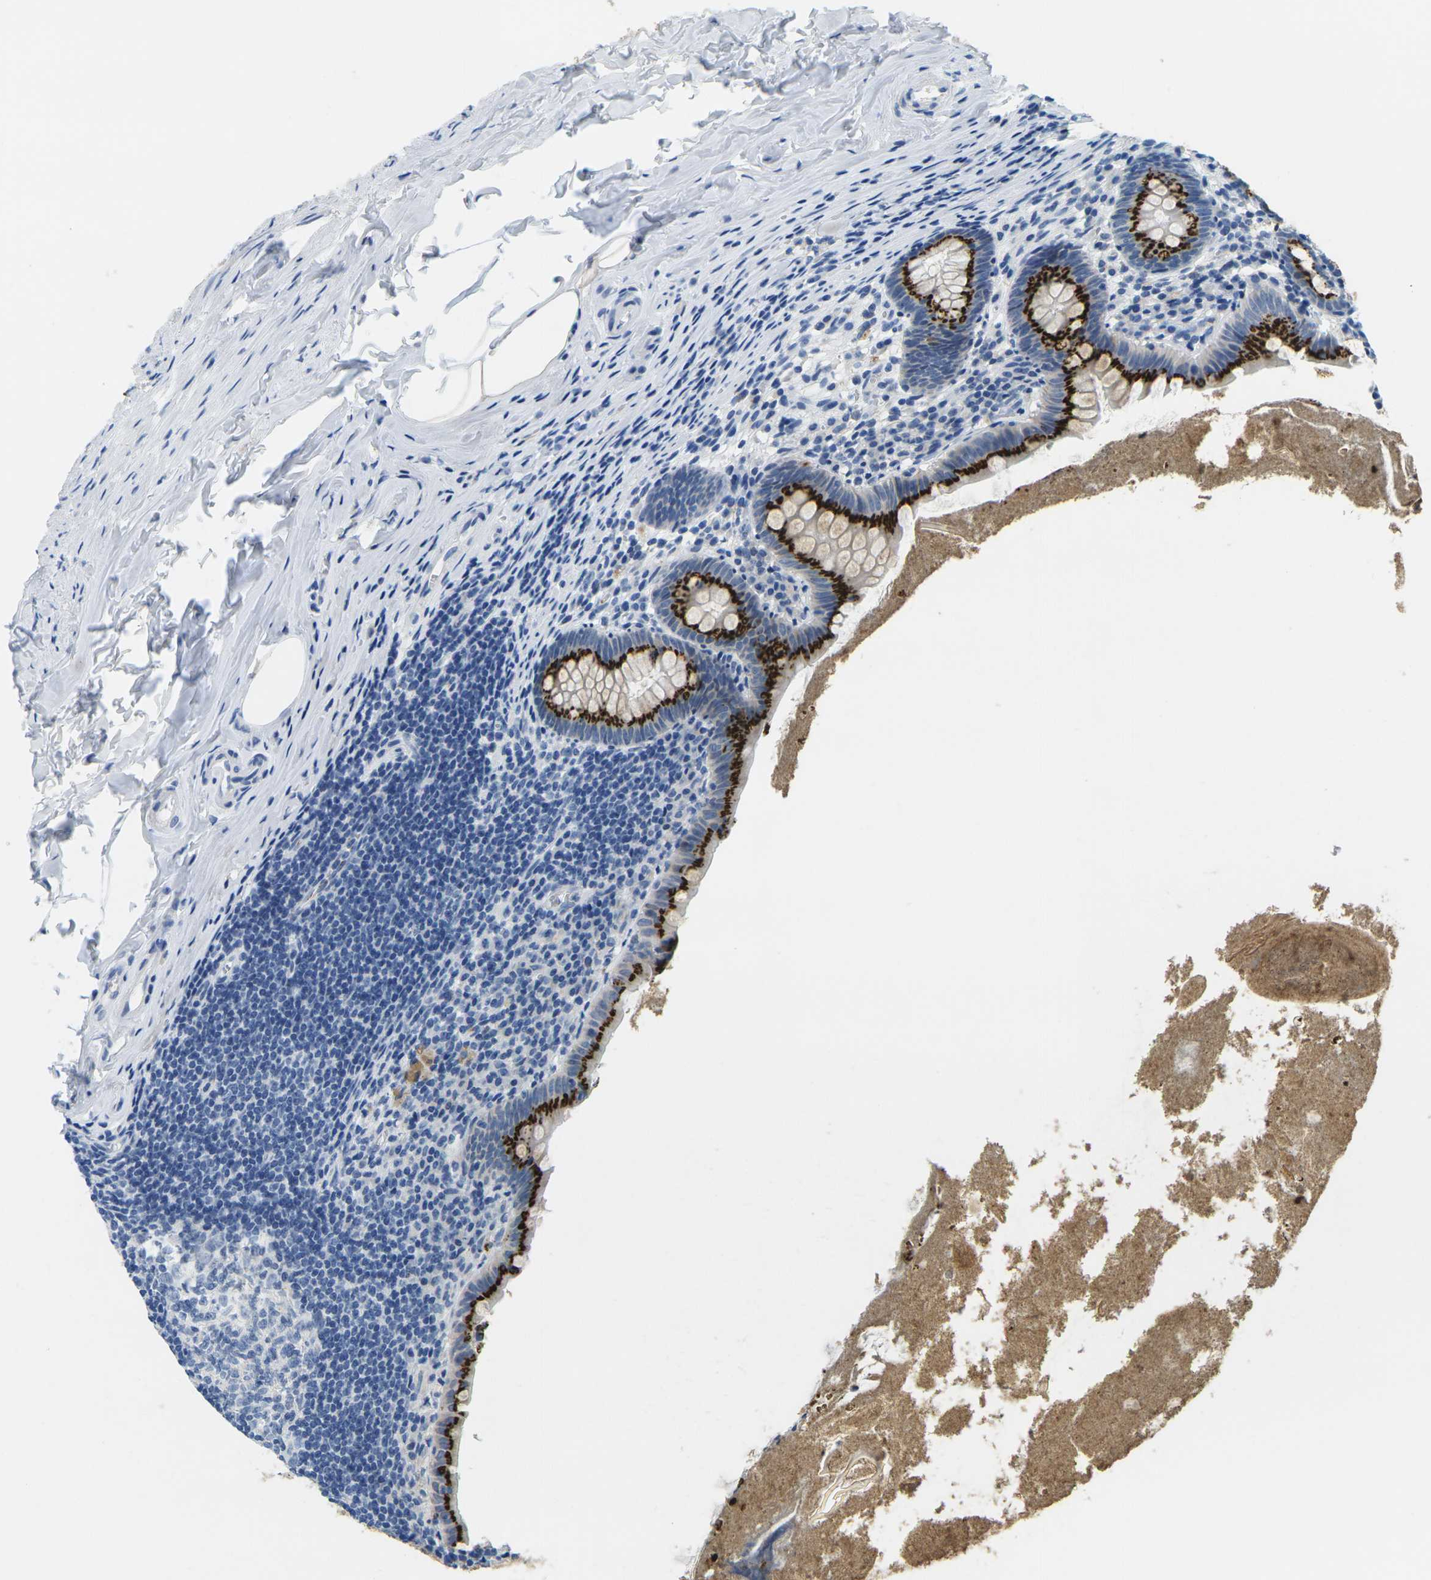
{"staining": {"intensity": "strong", "quantity": ">75%", "location": "cytoplasmic/membranous"}, "tissue": "appendix", "cell_type": "Glandular cells", "image_type": "normal", "snomed": [{"axis": "morphology", "description": "Normal tissue, NOS"}, {"axis": "topography", "description": "Appendix"}], "caption": "Protein staining displays strong cytoplasmic/membranous positivity in about >75% of glandular cells in benign appendix.", "gene": "FAM3D", "patient": {"sex": "male", "age": 52}}